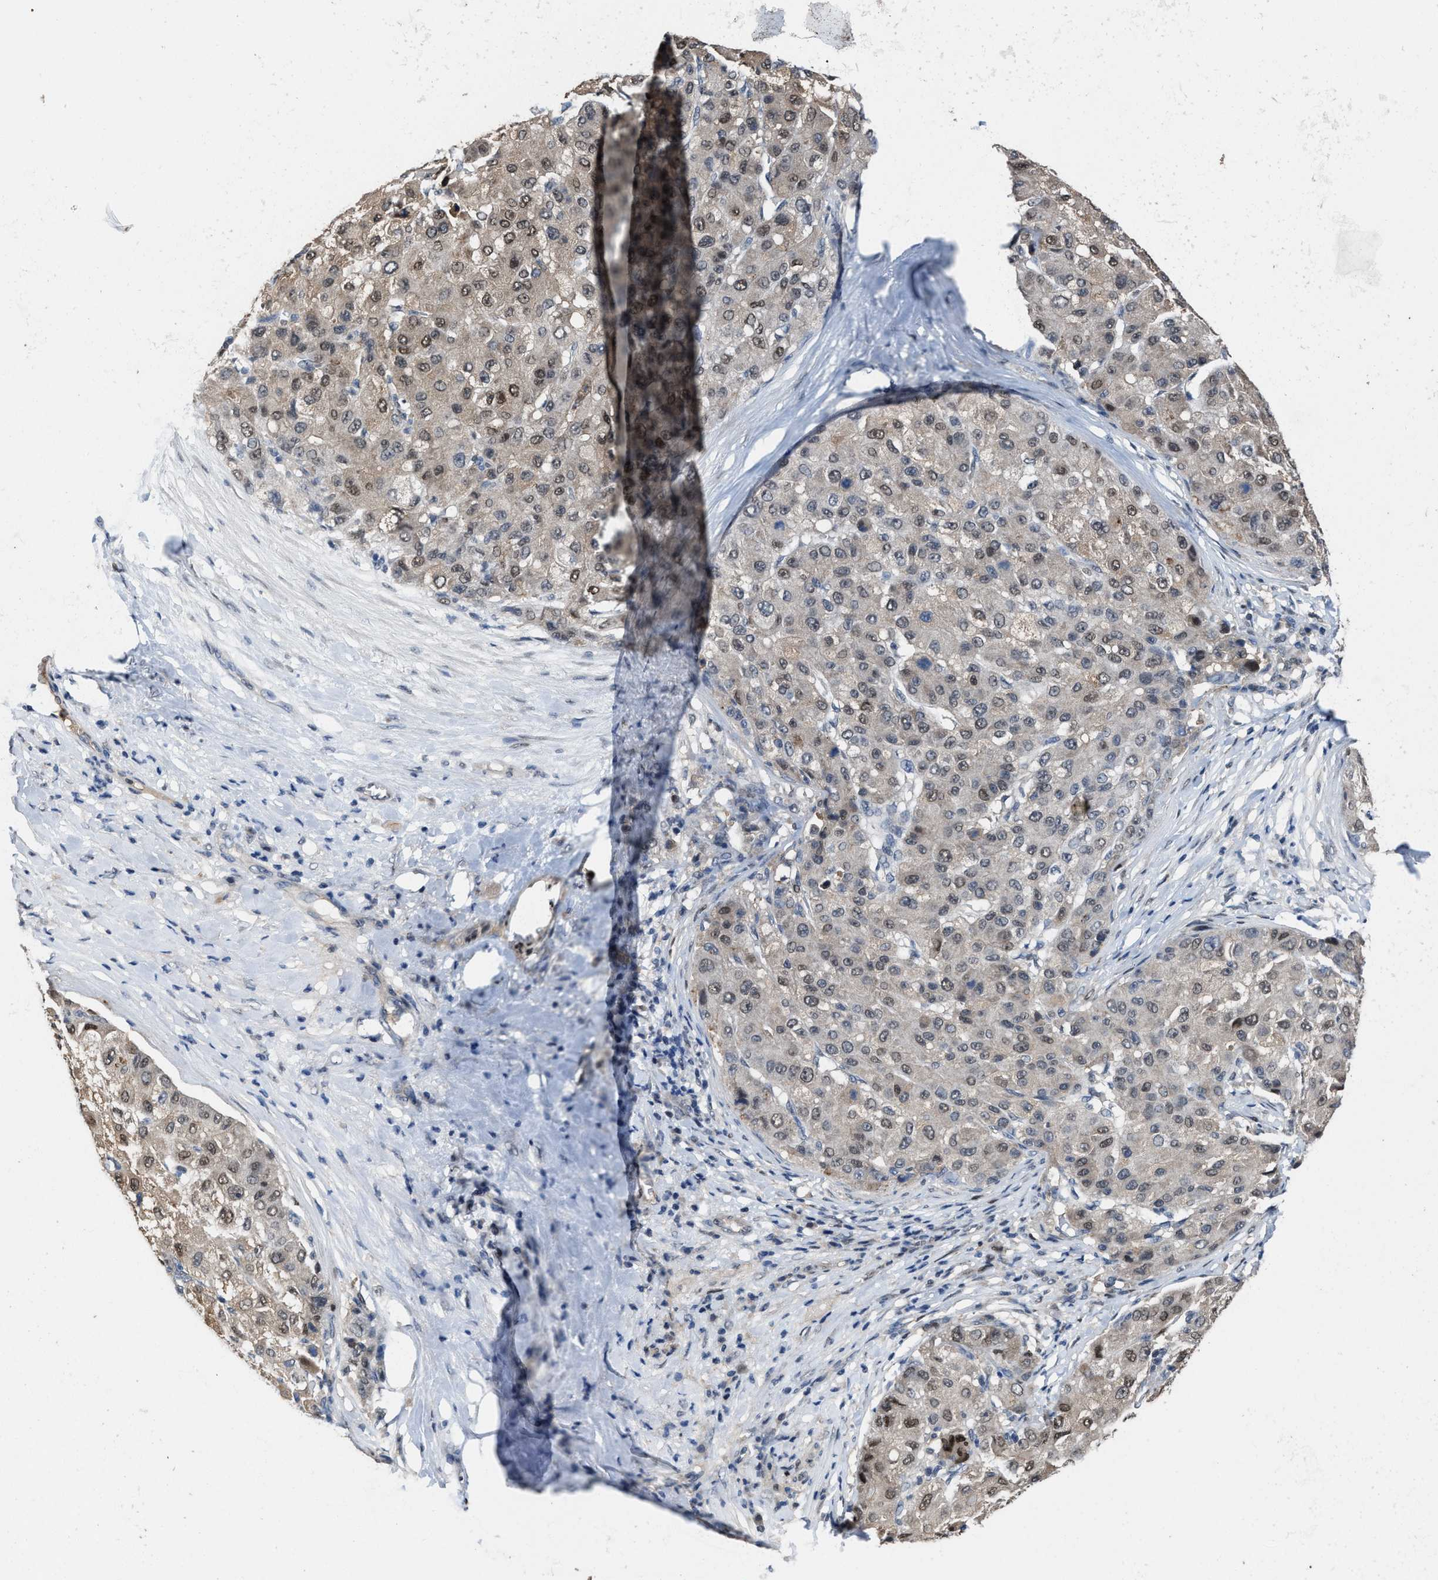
{"staining": {"intensity": "moderate", "quantity": ">75%", "location": "cytoplasmic/membranous,nuclear"}, "tissue": "liver cancer", "cell_type": "Tumor cells", "image_type": "cancer", "snomed": [{"axis": "morphology", "description": "Carcinoma, Hepatocellular, NOS"}, {"axis": "topography", "description": "Liver"}], "caption": "Protein staining exhibits moderate cytoplasmic/membranous and nuclear staining in approximately >75% of tumor cells in liver cancer.", "gene": "ZNF20", "patient": {"sex": "male", "age": 80}}